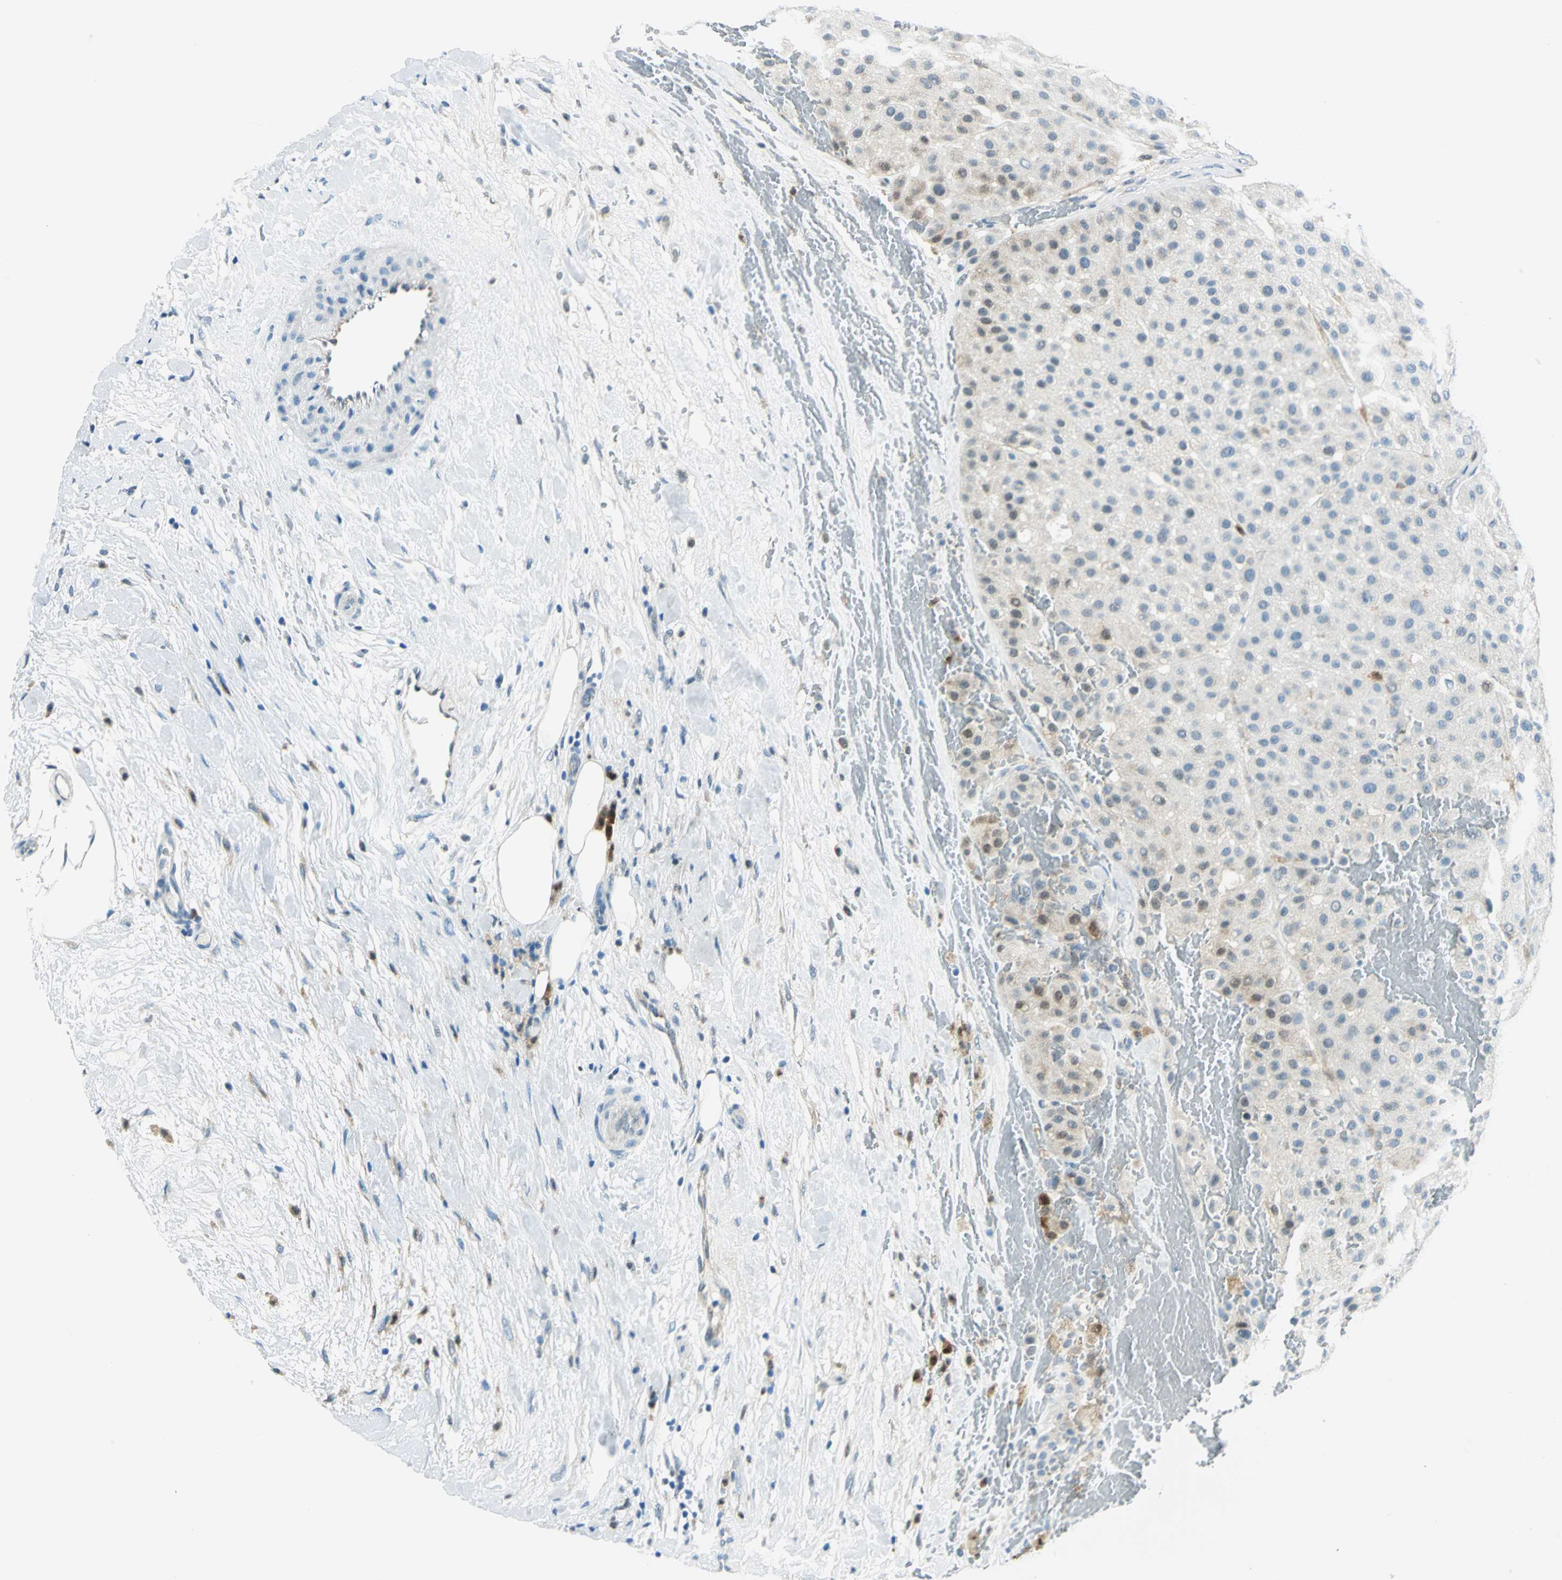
{"staining": {"intensity": "moderate", "quantity": "<25%", "location": "cytoplasmic/membranous,nuclear"}, "tissue": "melanoma", "cell_type": "Tumor cells", "image_type": "cancer", "snomed": [{"axis": "morphology", "description": "Normal tissue, NOS"}, {"axis": "morphology", "description": "Malignant melanoma, Metastatic site"}, {"axis": "topography", "description": "Skin"}], "caption": "The photomicrograph displays staining of malignant melanoma (metastatic site), revealing moderate cytoplasmic/membranous and nuclear protein staining (brown color) within tumor cells. (DAB (3,3'-diaminobenzidine) IHC with brightfield microscopy, high magnification).", "gene": "AKR1A1", "patient": {"sex": "male", "age": 41}}